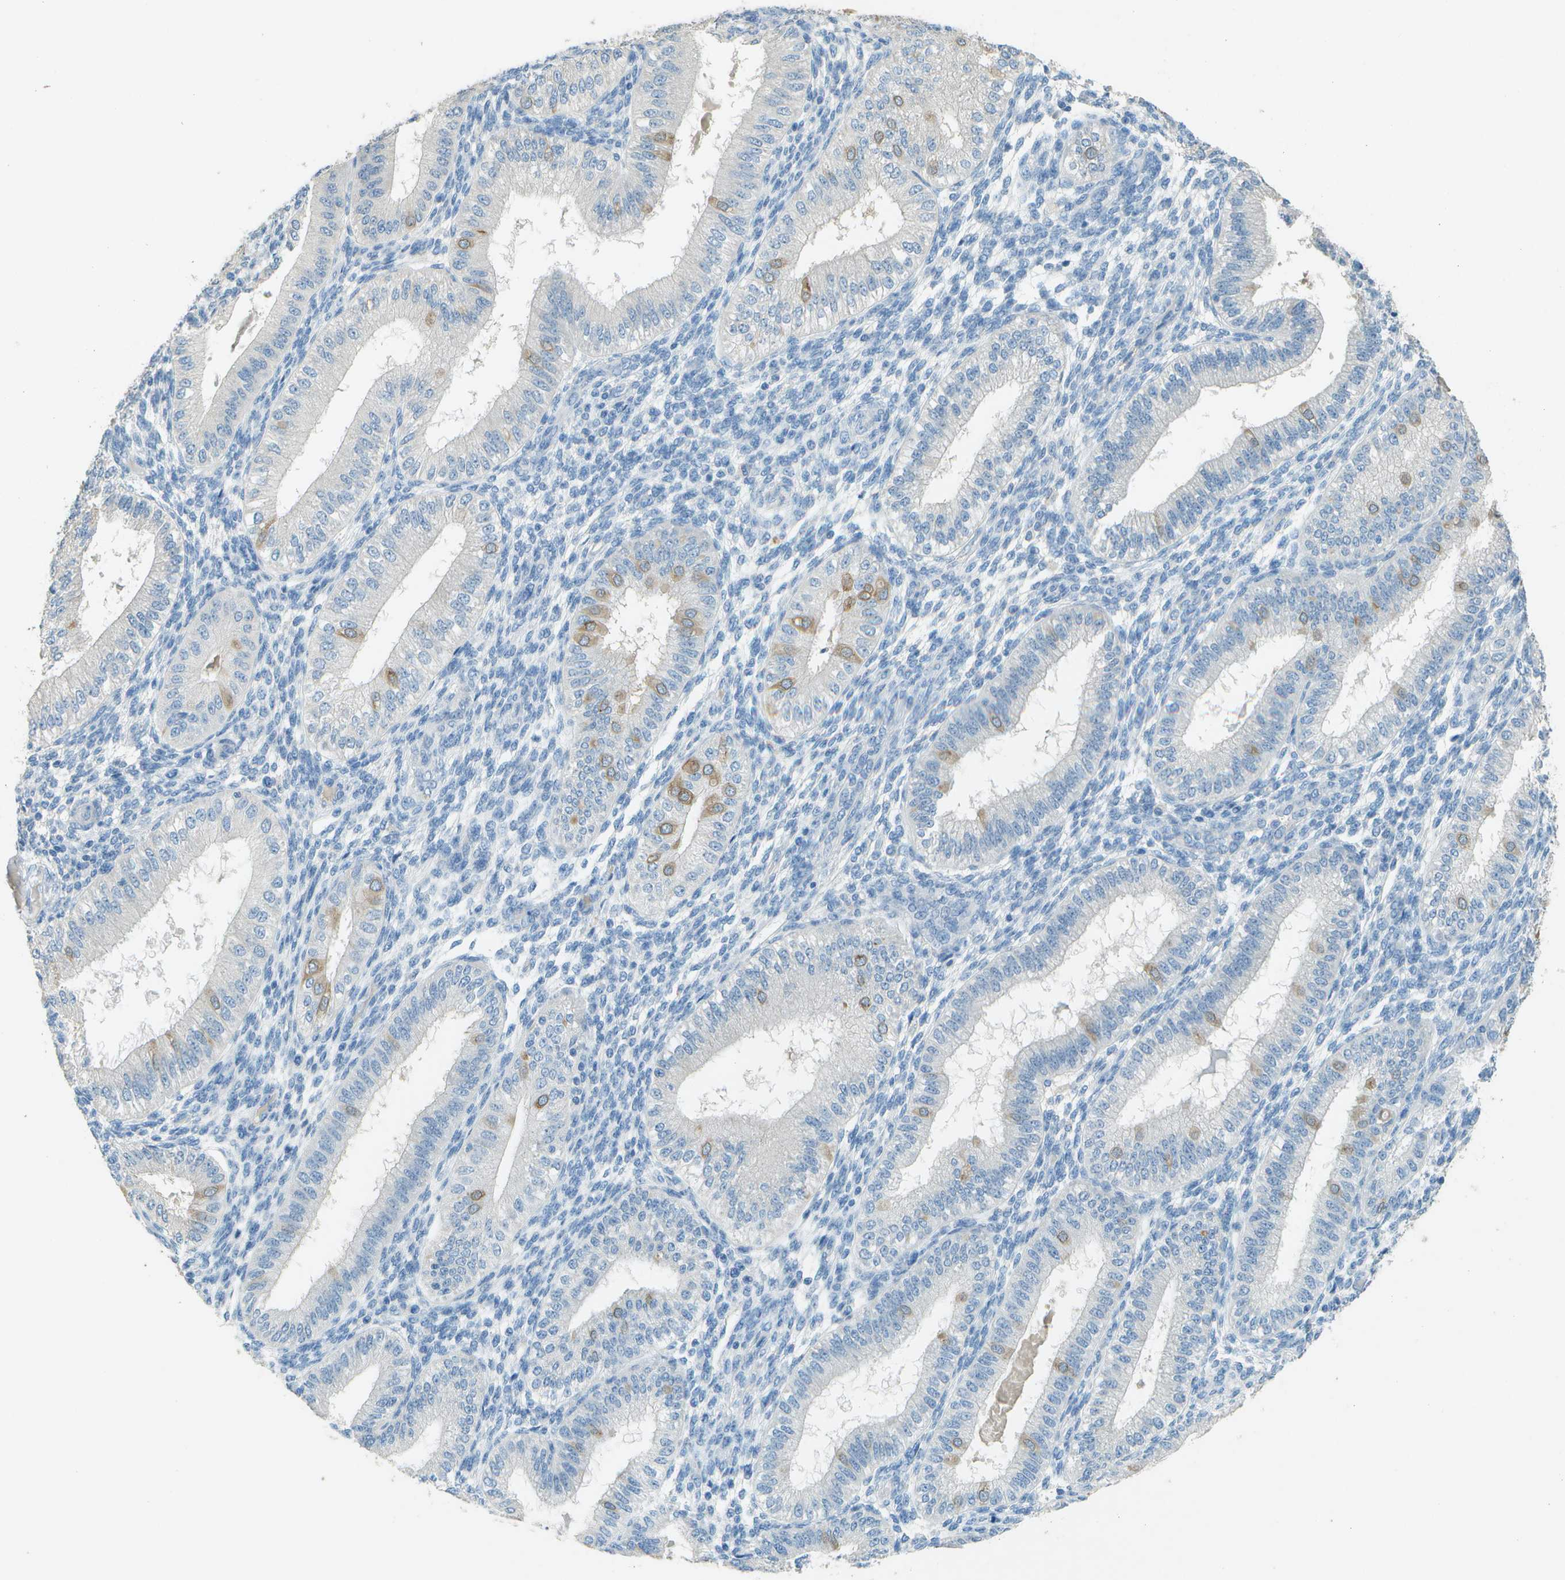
{"staining": {"intensity": "negative", "quantity": "none", "location": "none"}, "tissue": "endometrium", "cell_type": "Cells in endometrial stroma", "image_type": "normal", "snomed": [{"axis": "morphology", "description": "Normal tissue, NOS"}, {"axis": "topography", "description": "Endometrium"}], "caption": "A micrograph of endometrium stained for a protein reveals no brown staining in cells in endometrial stroma.", "gene": "LGI2", "patient": {"sex": "female", "age": 39}}